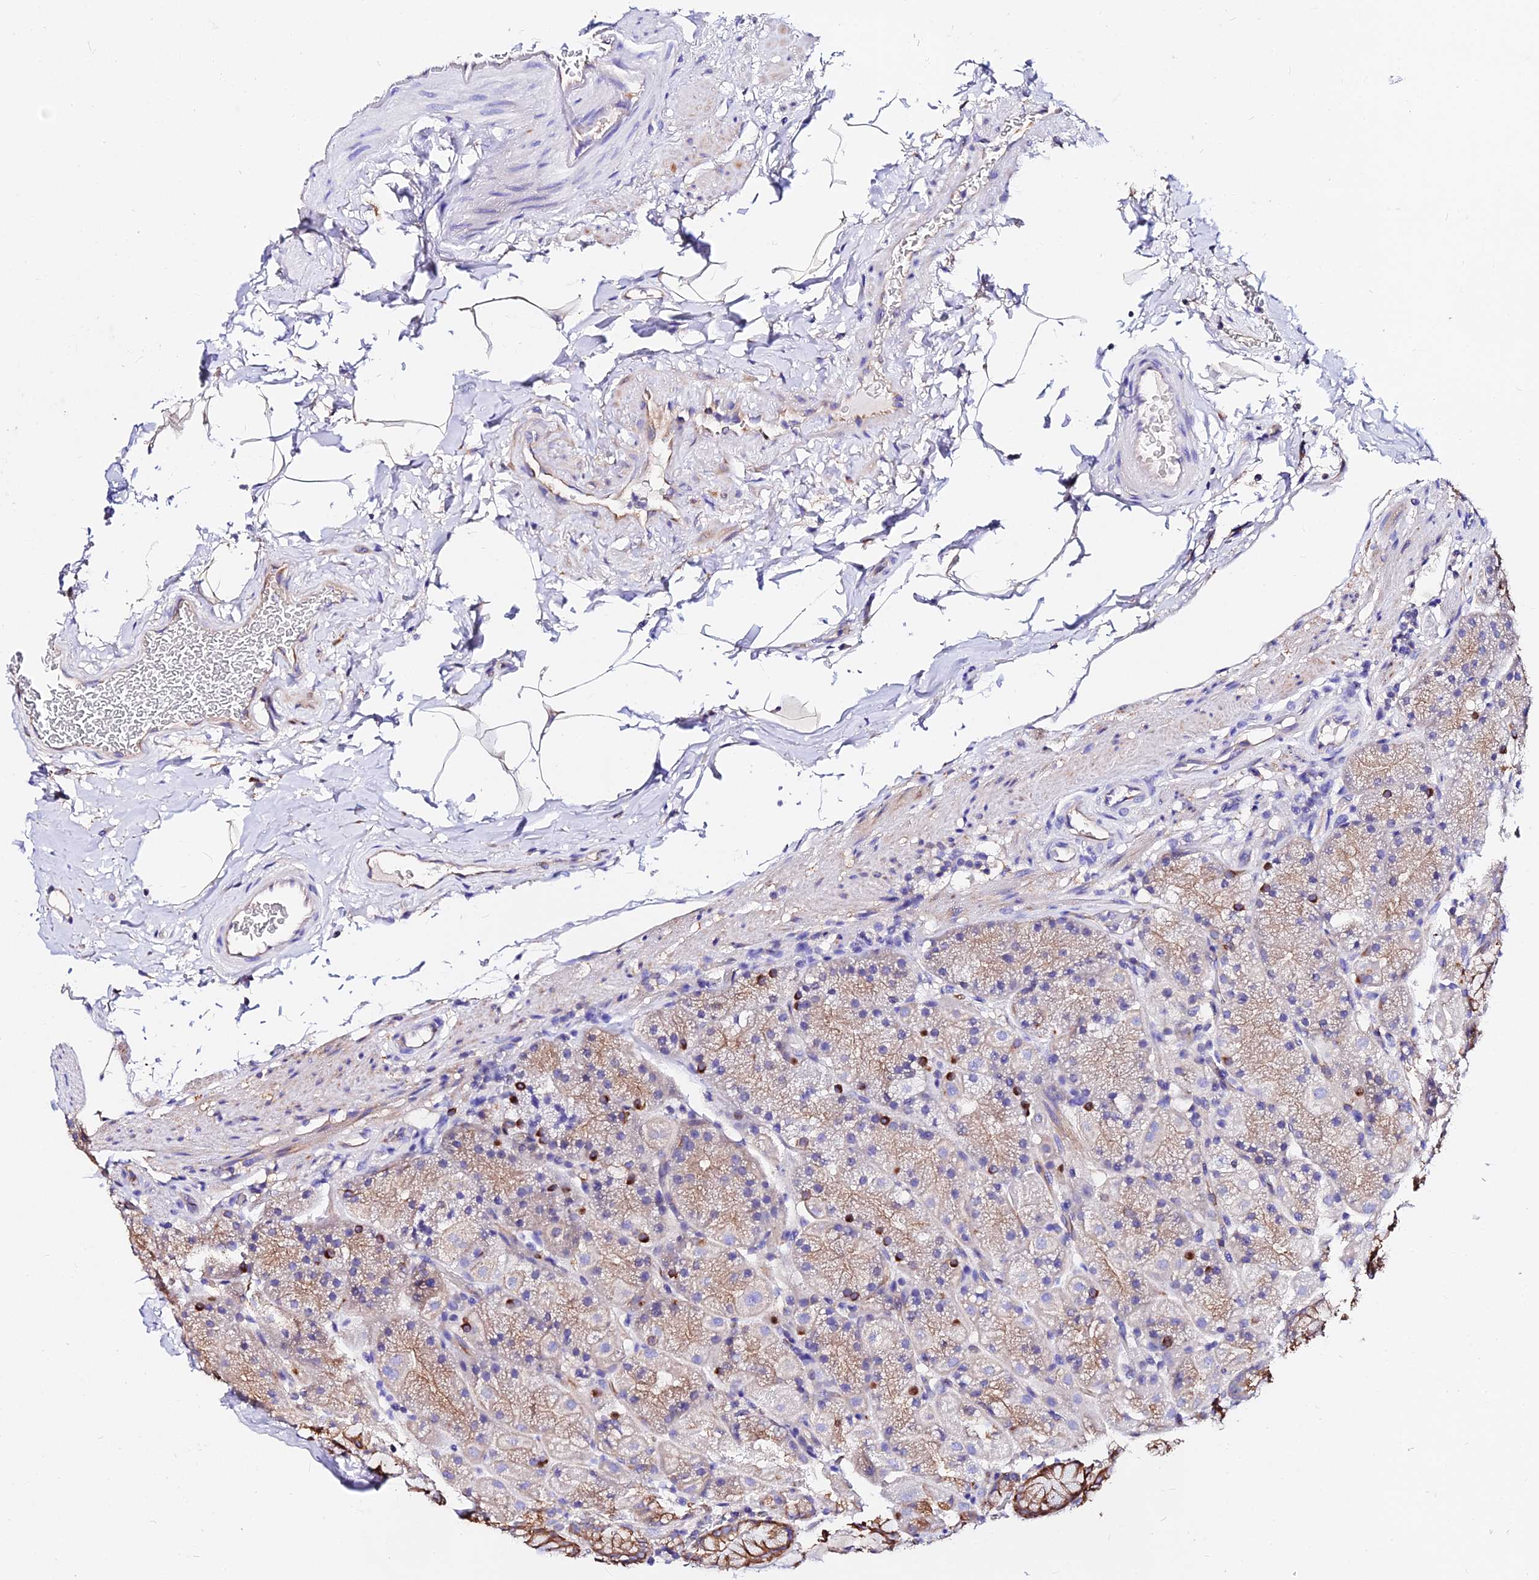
{"staining": {"intensity": "moderate", "quantity": ">75%", "location": "cytoplasmic/membranous"}, "tissue": "stomach", "cell_type": "Glandular cells", "image_type": "normal", "snomed": [{"axis": "morphology", "description": "Normal tissue, NOS"}, {"axis": "topography", "description": "Stomach, upper"}, {"axis": "topography", "description": "Stomach, lower"}], "caption": "Protein positivity by immunohistochemistry exhibits moderate cytoplasmic/membranous positivity in approximately >75% of glandular cells in normal stomach.", "gene": "DAW1", "patient": {"sex": "male", "age": 67}}